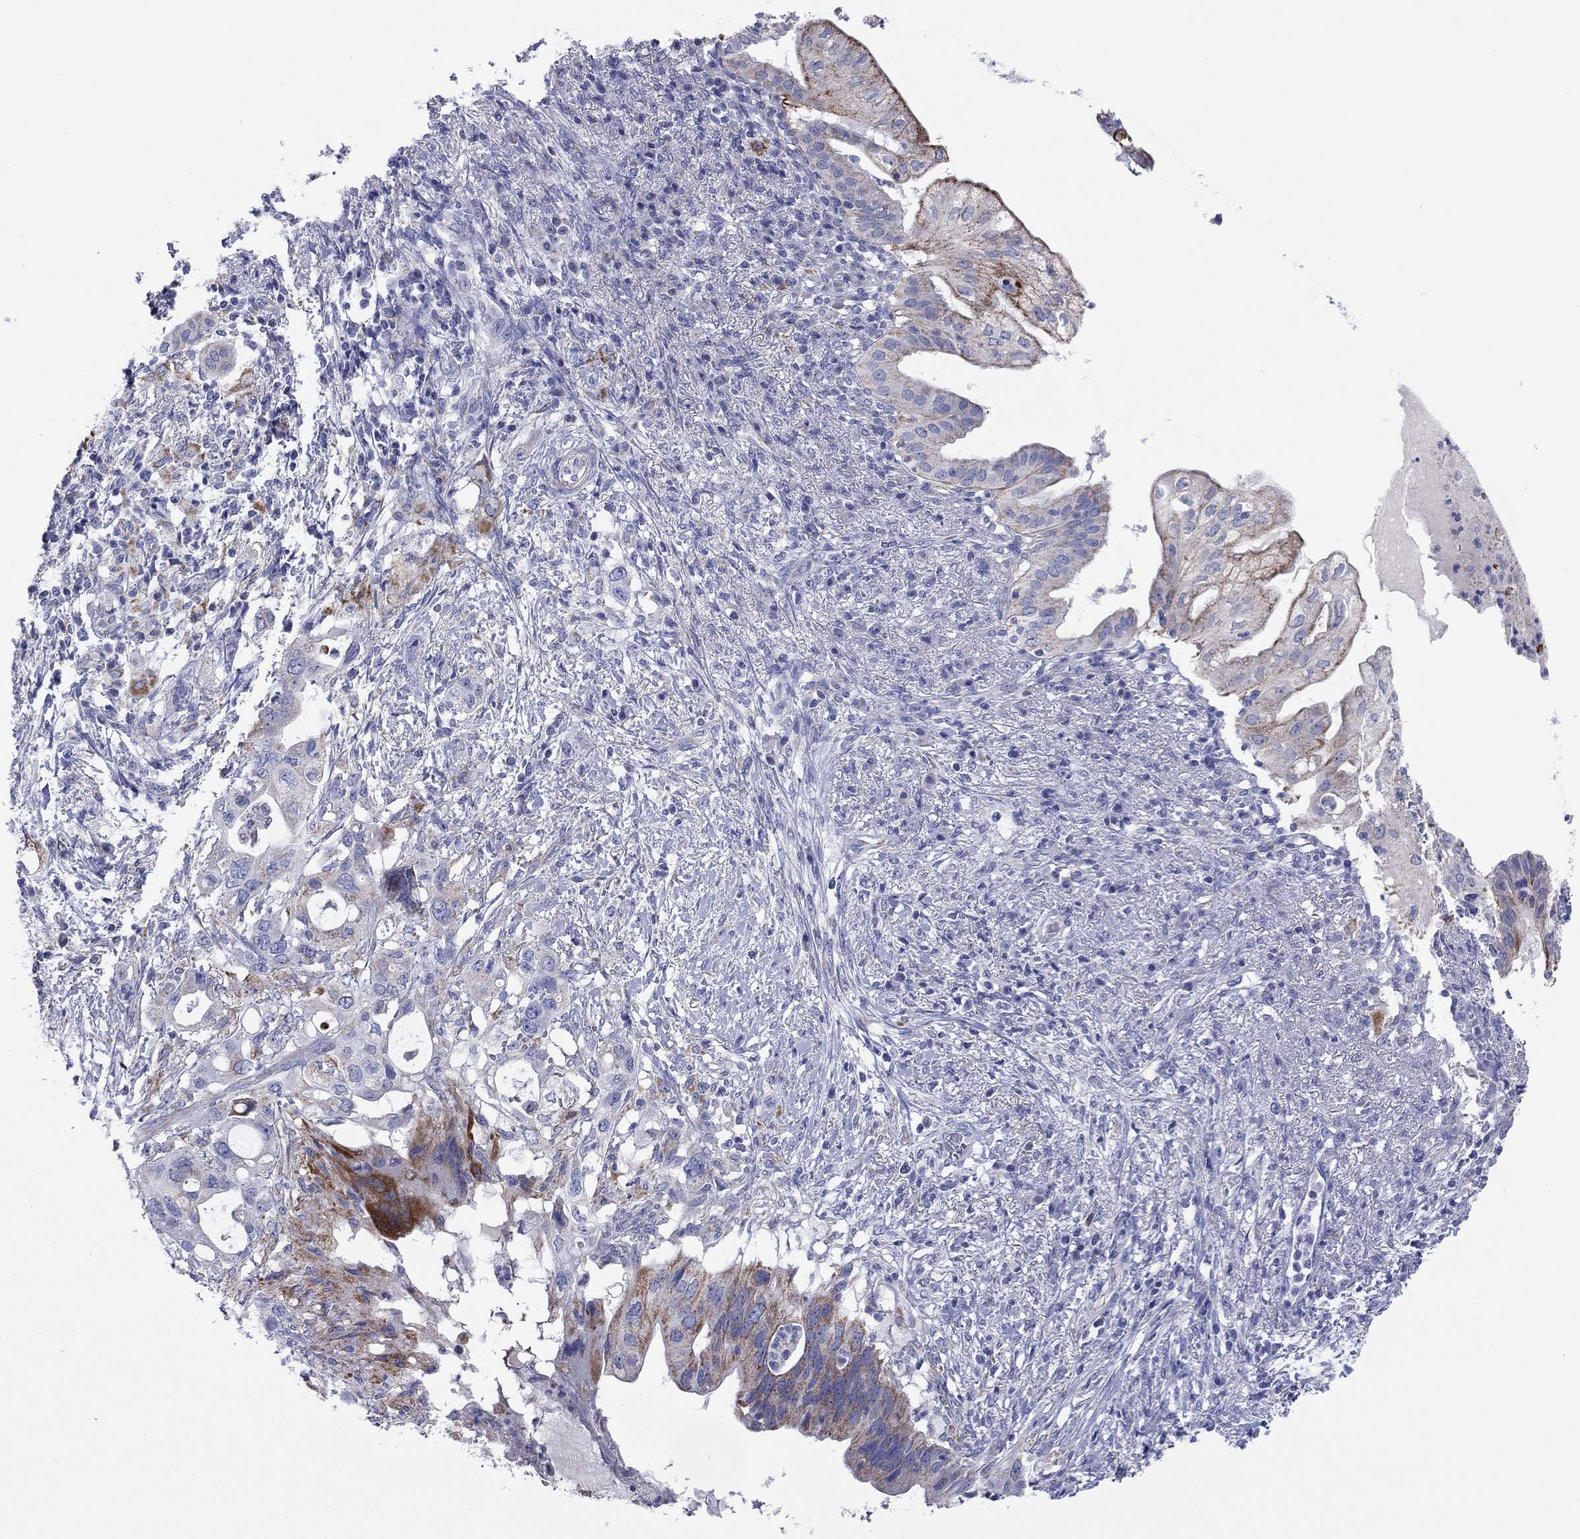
{"staining": {"intensity": "strong", "quantity": "<25%", "location": "cytoplasmic/membranous"}, "tissue": "pancreatic cancer", "cell_type": "Tumor cells", "image_type": "cancer", "snomed": [{"axis": "morphology", "description": "Adenocarcinoma, NOS"}, {"axis": "topography", "description": "Pancreas"}], "caption": "Protein expression analysis of adenocarcinoma (pancreatic) exhibits strong cytoplasmic/membranous staining in about <25% of tumor cells. (DAB IHC, brown staining for protein, blue staining for nuclei).", "gene": "MGST3", "patient": {"sex": "female", "age": 72}}